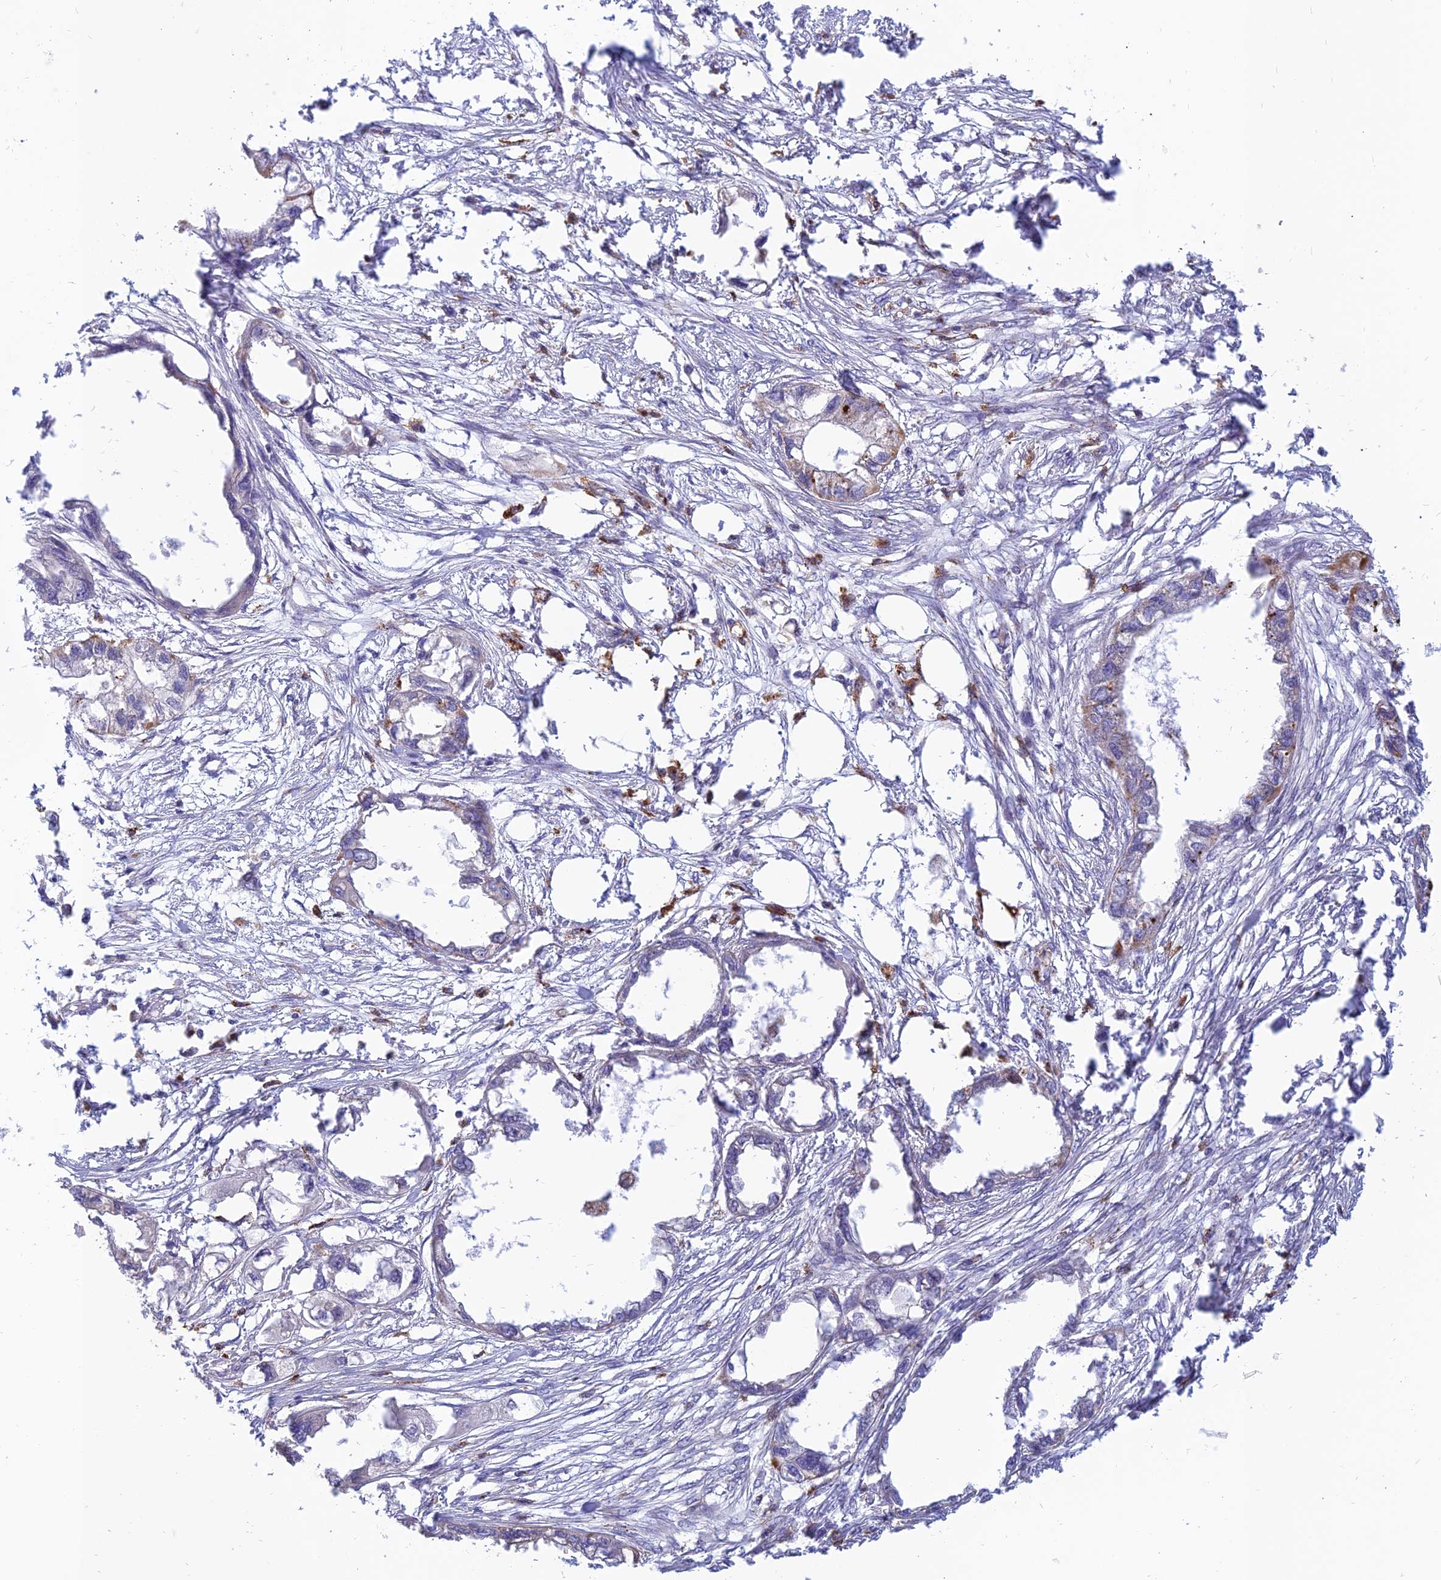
{"staining": {"intensity": "weak", "quantity": "<25%", "location": "cytoplasmic/membranous"}, "tissue": "endometrial cancer", "cell_type": "Tumor cells", "image_type": "cancer", "snomed": [{"axis": "morphology", "description": "Adenocarcinoma, NOS"}, {"axis": "morphology", "description": "Adenocarcinoma, metastatic, NOS"}, {"axis": "topography", "description": "Adipose tissue"}, {"axis": "topography", "description": "Endometrium"}], "caption": "The immunohistochemistry image has no significant positivity in tumor cells of endometrial cancer (metastatic adenocarcinoma) tissue.", "gene": "PHKA2", "patient": {"sex": "female", "age": 67}}